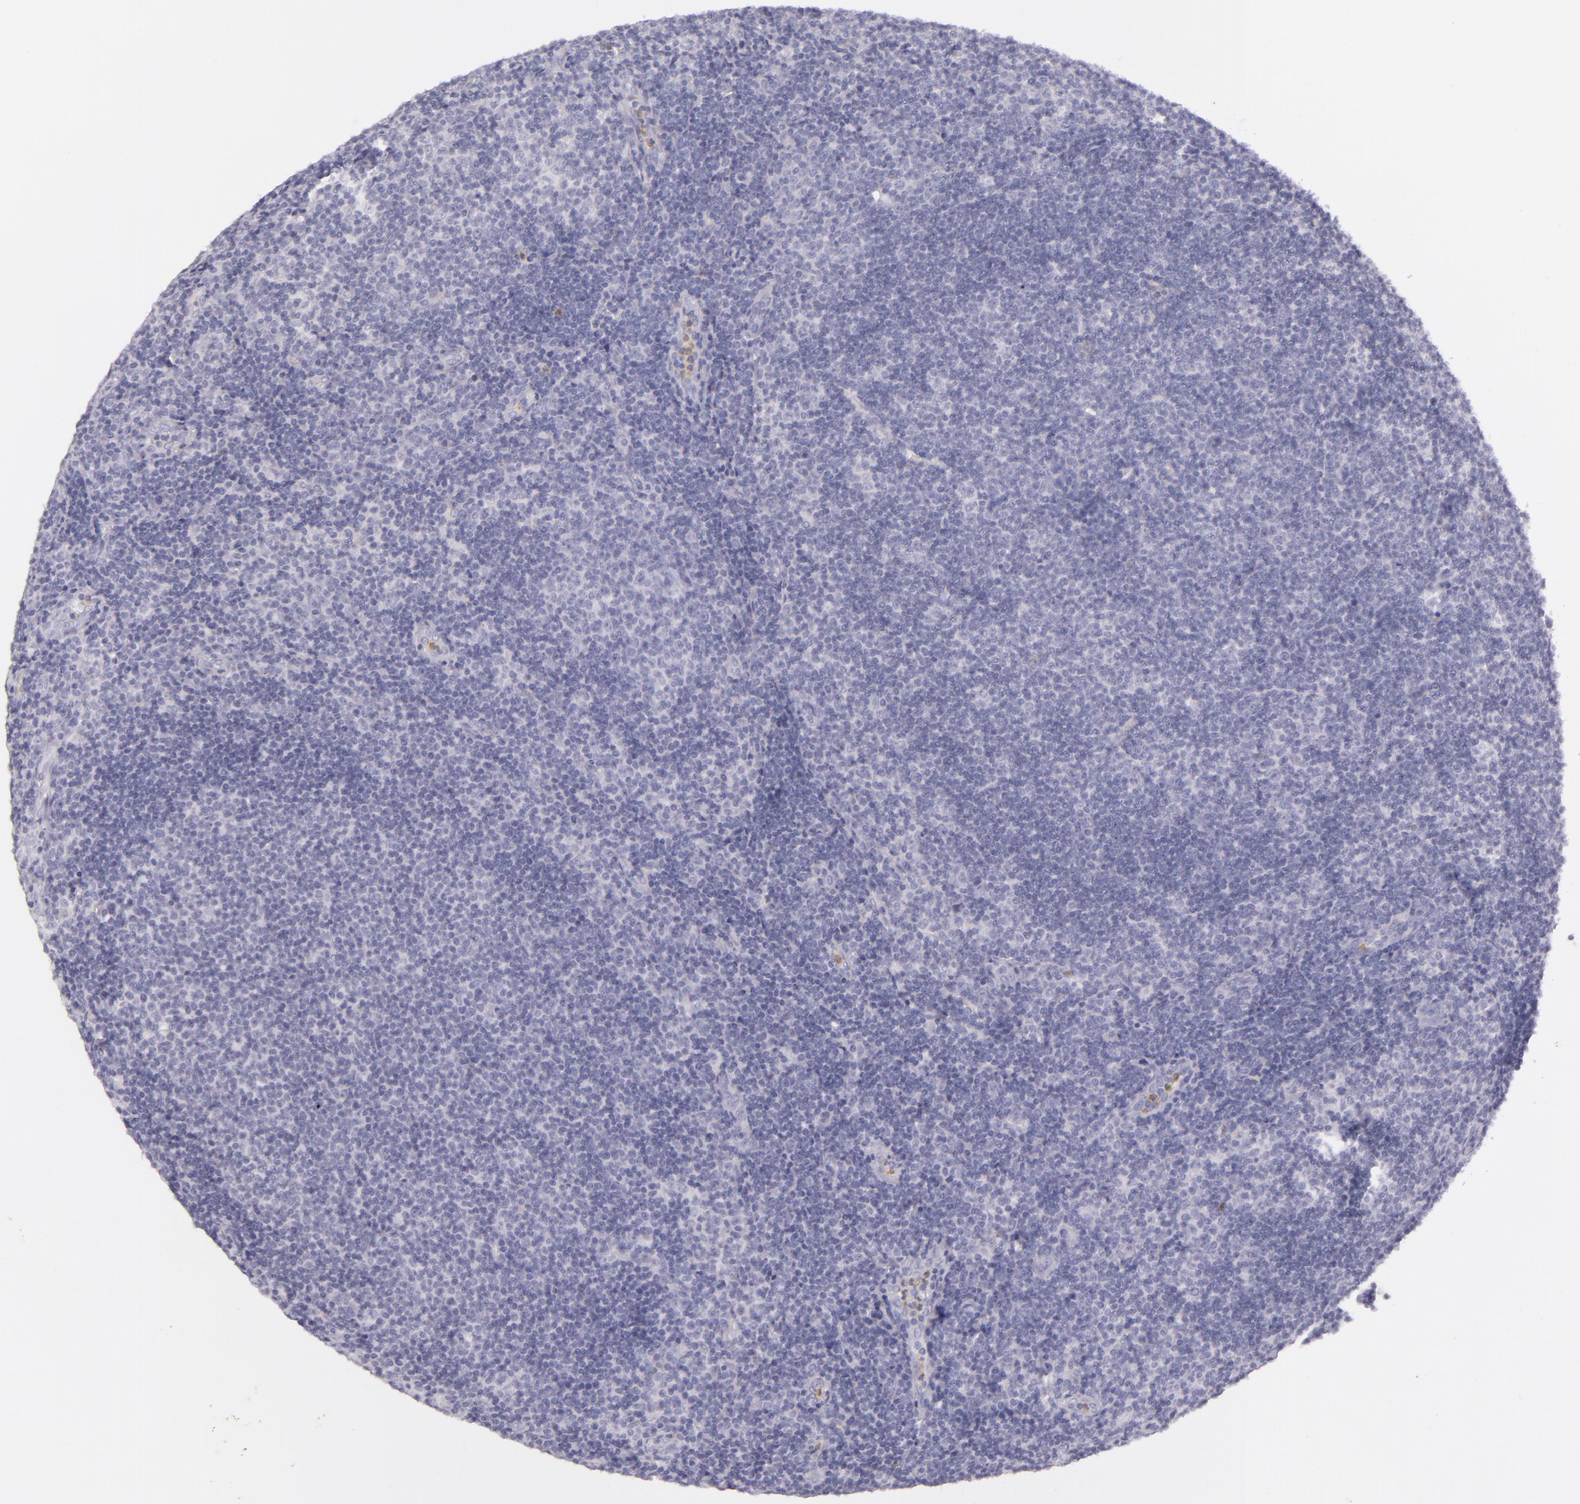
{"staining": {"intensity": "negative", "quantity": "none", "location": "none"}, "tissue": "lymphoma", "cell_type": "Tumor cells", "image_type": "cancer", "snomed": [{"axis": "morphology", "description": "Malignant lymphoma, non-Hodgkin's type, Low grade"}, {"axis": "topography", "description": "Lymph node"}], "caption": "IHC of lymphoma shows no positivity in tumor cells. (Stains: DAB IHC with hematoxylin counter stain, Microscopy: brightfield microscopy at high magnification).", "gene": "CBS", "patient": {"sex": "male", "age": 49}}